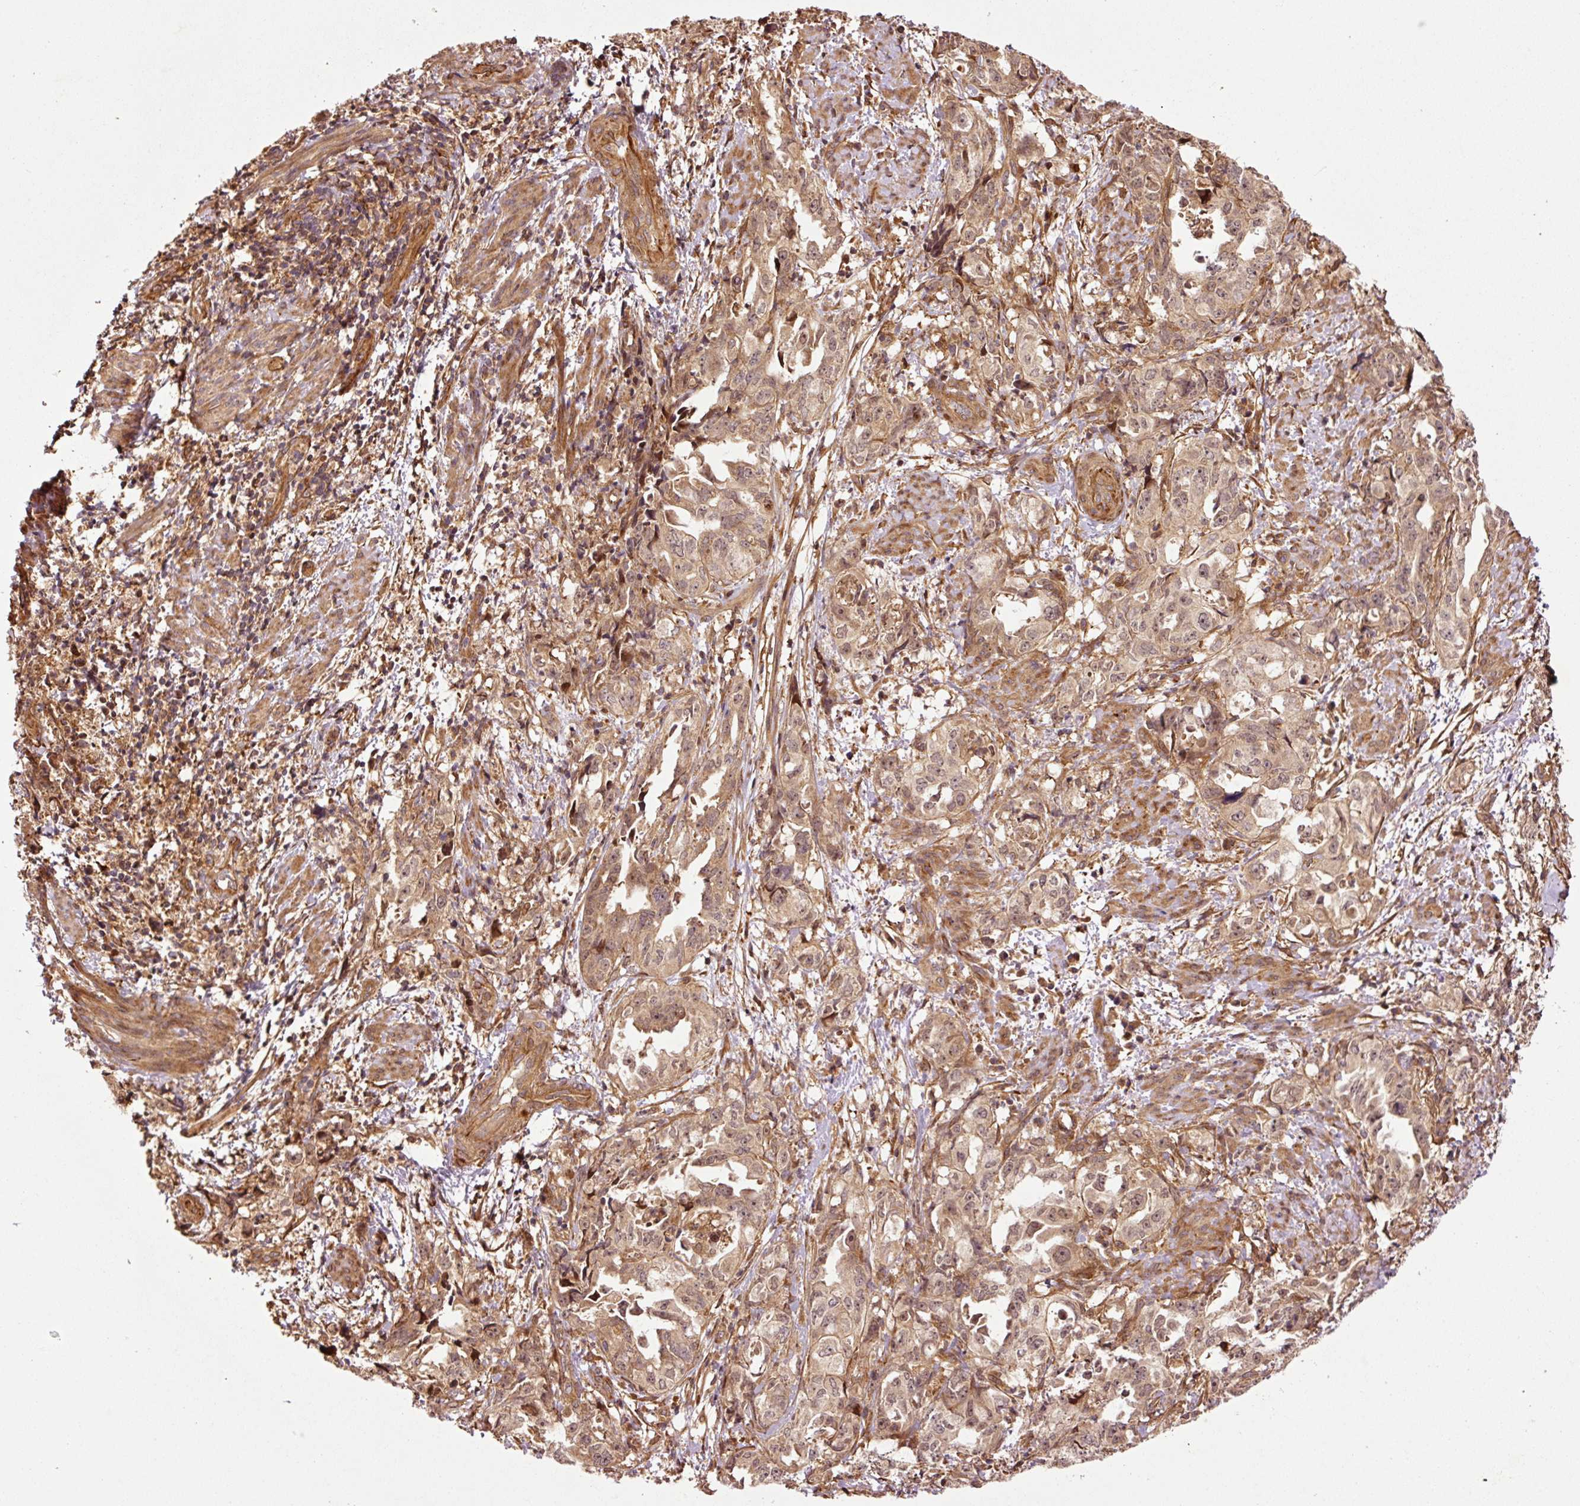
{"staining": {"intensity": "moderate", "quantity": ">75%", "location": "cytoplasmic/membranous,nuclear"}, "tissue": "endometrial cancer", "cell_type": "Tumor cells", "image_type": "cancer", "snomed": [{"axis": "morphology", "description": "Adenocarcinoma, NOS"}, {"axis": "topography", "description": "Endometrium"}], "caption": "Human endometrial cancer (adenocarcinoma) stained with a brown dye exhibits moderate cytoplasmic/membranous and nuclear positive positivity in about >75% of tumor cells.", "gene": "OXER1", "patient": {"sex": "female", "age": 65}}